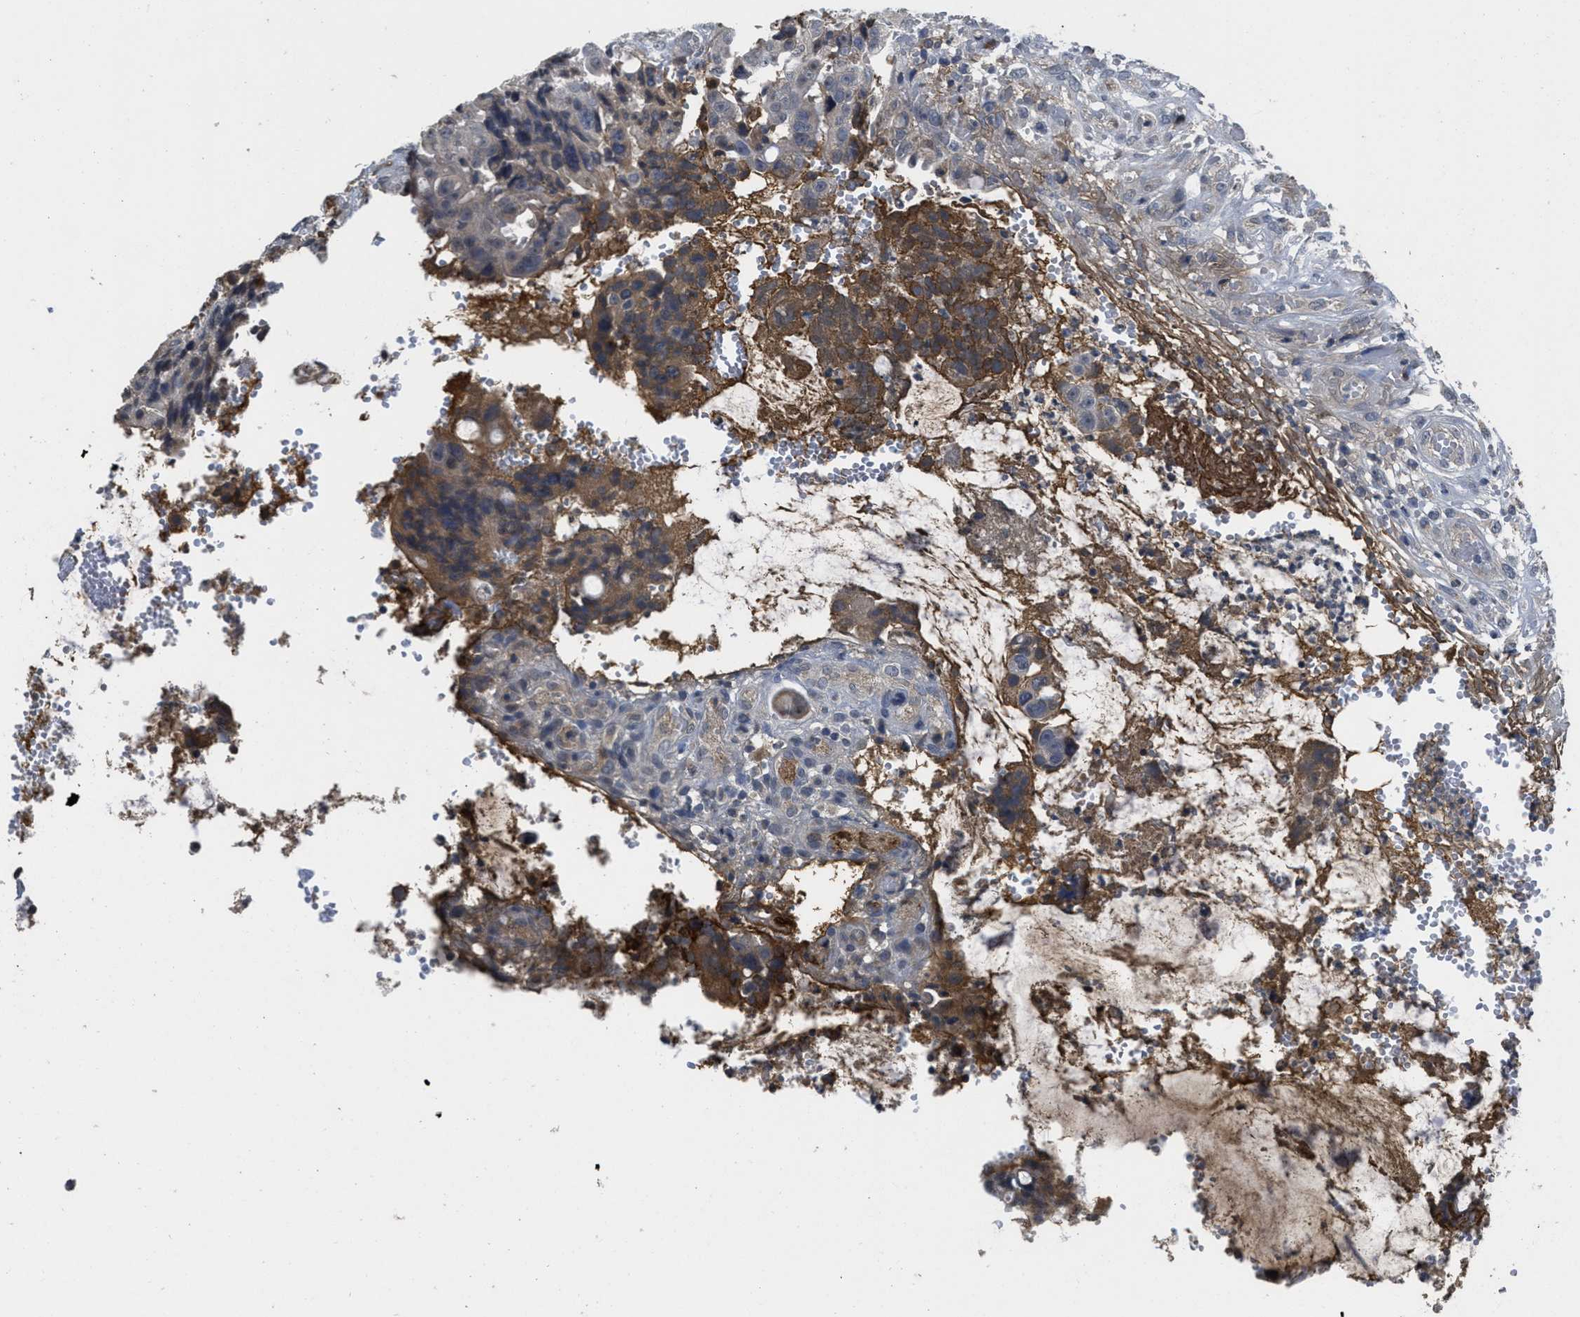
{"staining": {"intensity": "strong", "quantity": "25%-75%", "location": "cytoplasmic/membranous"}, "tissue": "colorectal cancer", "cell_type": "Tumor cells", "image_type": "cancer", "snomed": [{"axis": "morphology", "description": "Adenocarcinoma, NOS"}, {"axis": "topography", "description": "Colon"}], "caption": "Immunohistochemical staining of colorectal cancer (adenocarcinoma) shows high levels of strong cytoplasmic/membranous expression in approximately 25%-75% of tumor cells.", "gene": "ANGPT1", "patient": {"sex": "female", "age": 57}}